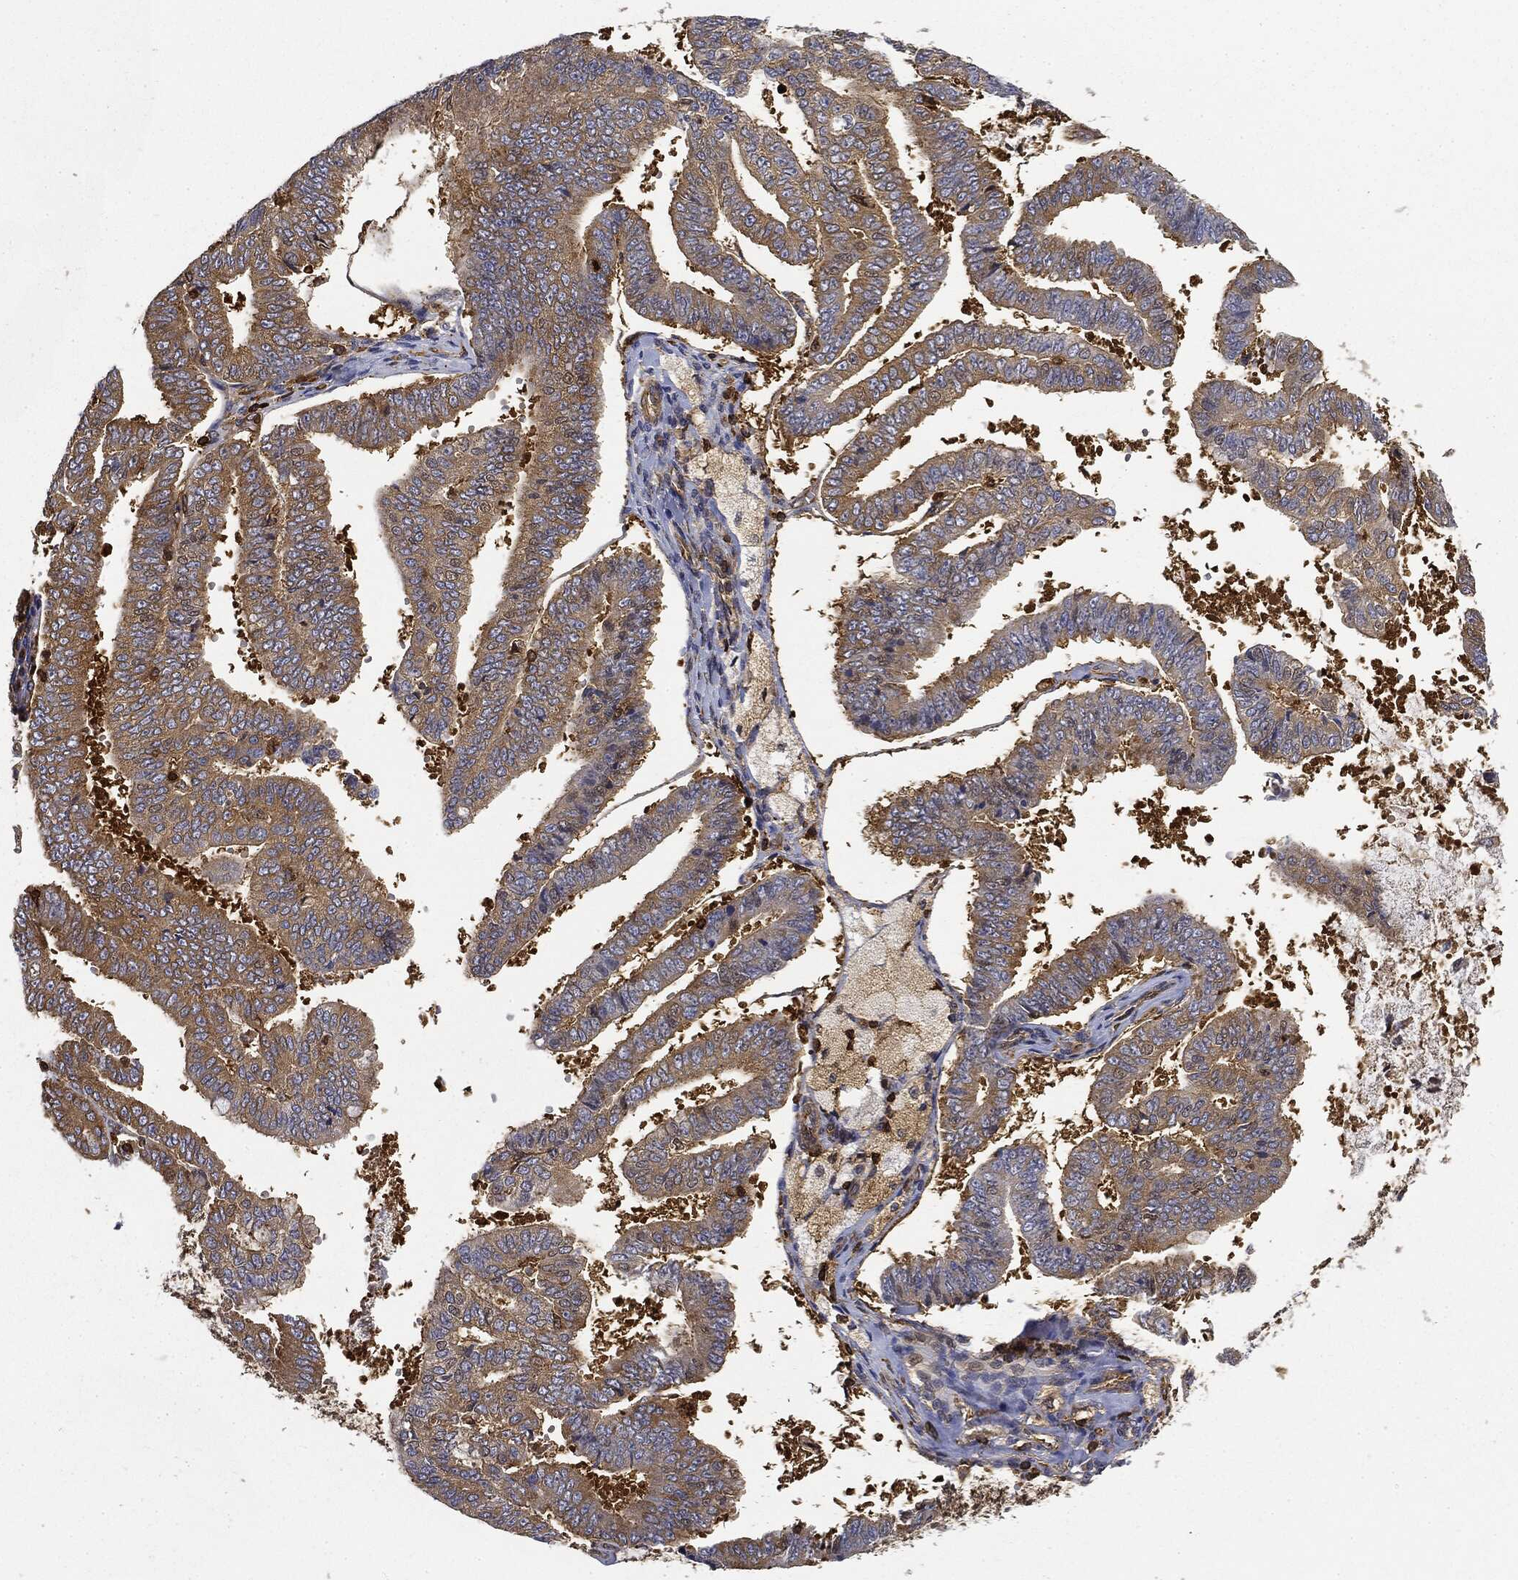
{"staining": {"intensity": "moderate", "quantity": "25%-75%", "location": "cytoplasmic/membranous"}, "tissue": "endometrial cancer", "cell_type": "Tumor cells", "image_type": "cancer", "snomed": [{"axis": "morphology", "description": "Adenocarcinoma, NOS"}, {"axis": "topography", "description": "Endometrium"}], "caption": "Immunohistochemical staining of human adenocarcinoma (endometrial) displays moderate cytoplasmic/membranous protein expression in about 25%-75% of tumor cells. Nuclei are stained in blue.", "gene": "WDR1", "patient": {"sex": "female", "age": 63}}